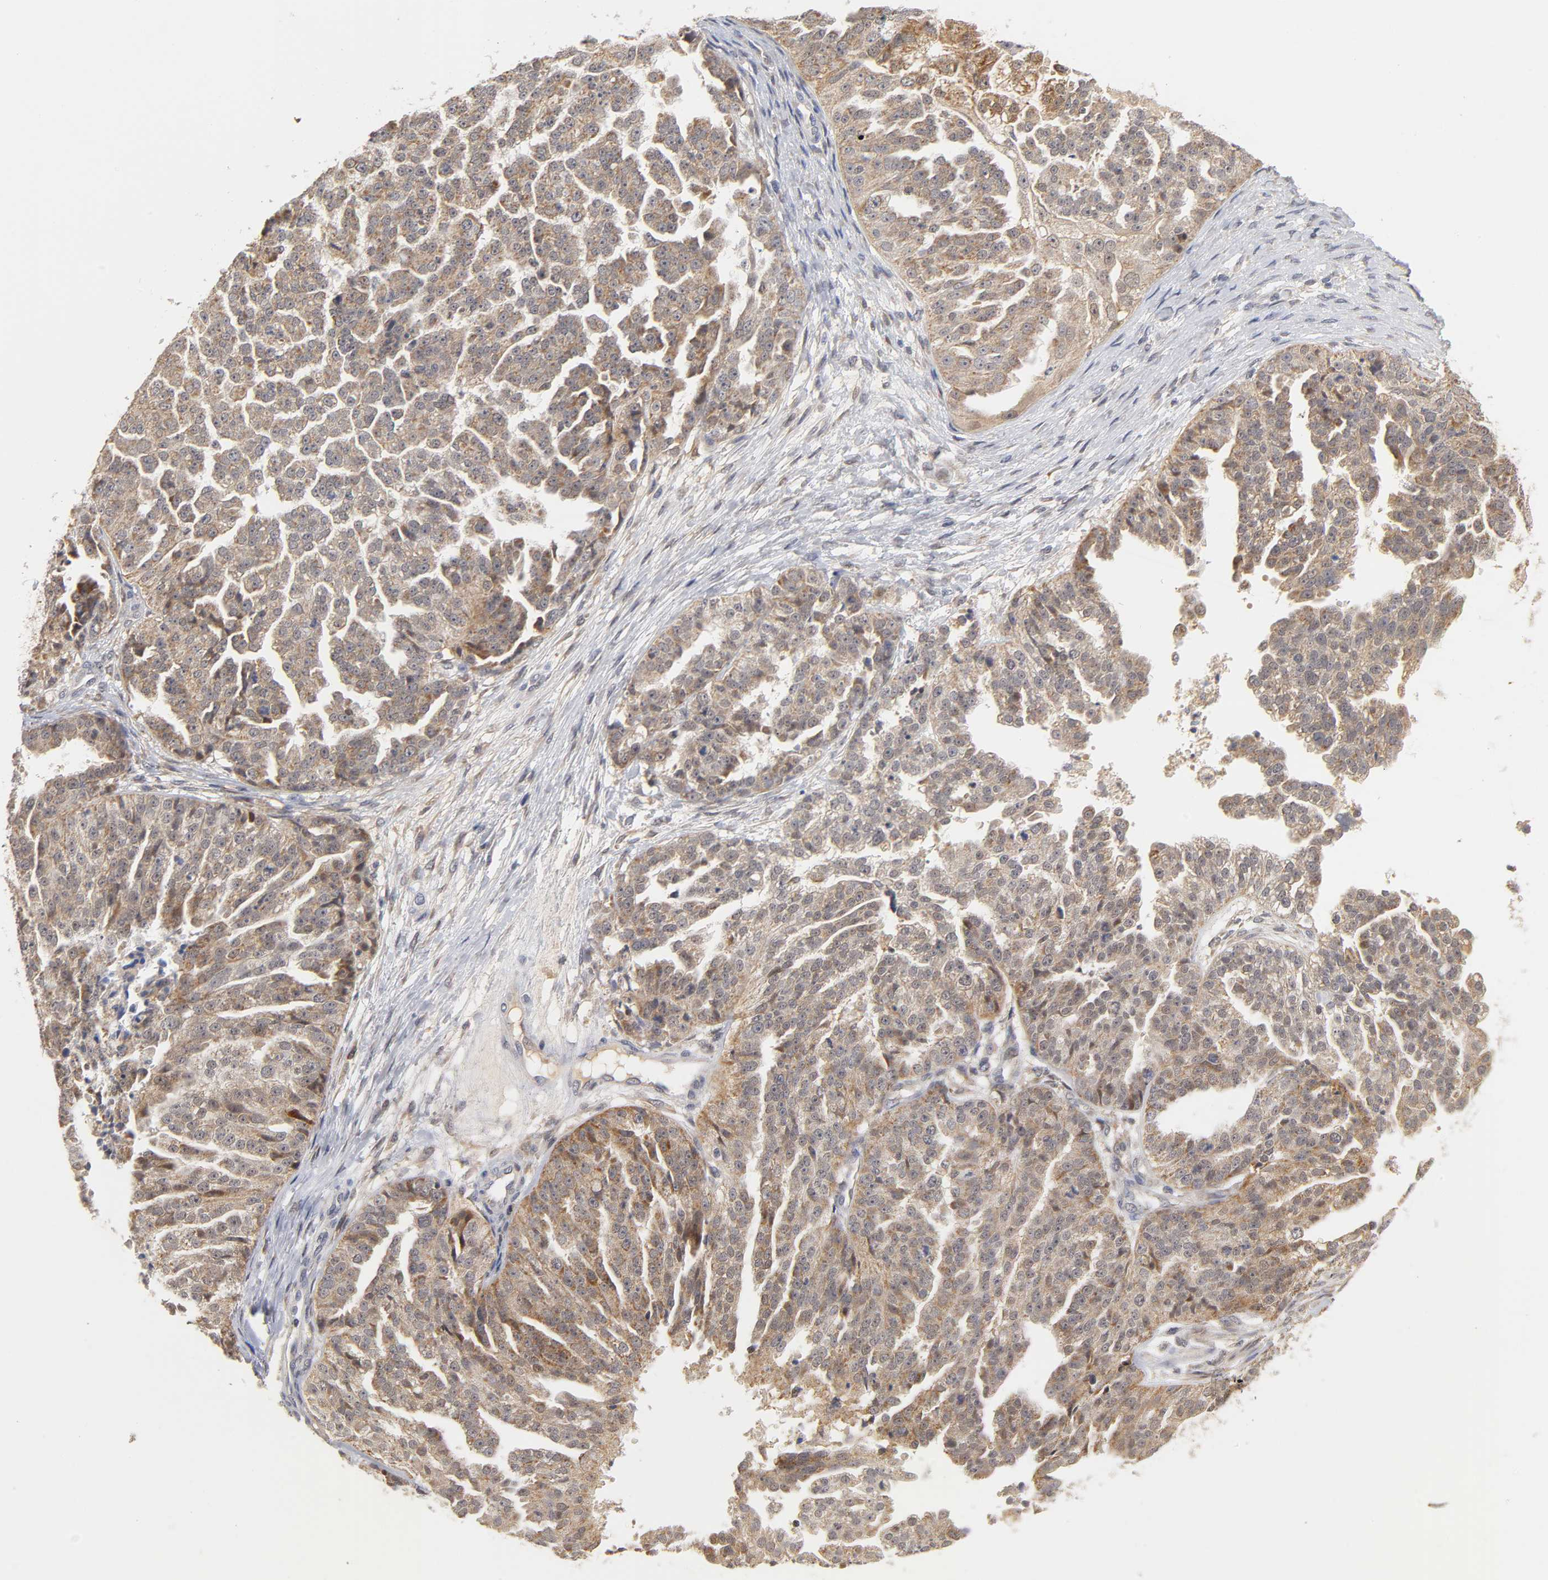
{"staining": {"intensity": "moderate", "quantity": ">75%", "location": "cytoplasmic/membranous,nuclear"}, "tissue": "ovarian cancer", "cell_type": "Tumor cells", "image_type": "cancer", "snomed": [{"axis": "morphology", "description": "Cystadenocarcinoma, serous, NOS"}, {"axis": "topography", "description": "Ovary"}], "caption": "An image of ovarian serous cystadenocarcinoma stained for a protein reveals moderate cytoplasmic/membranous and nuclear brown staining in tumor cells.", "gene": "GSTZ1", "patient": {"sex": "female", "age": 58}}